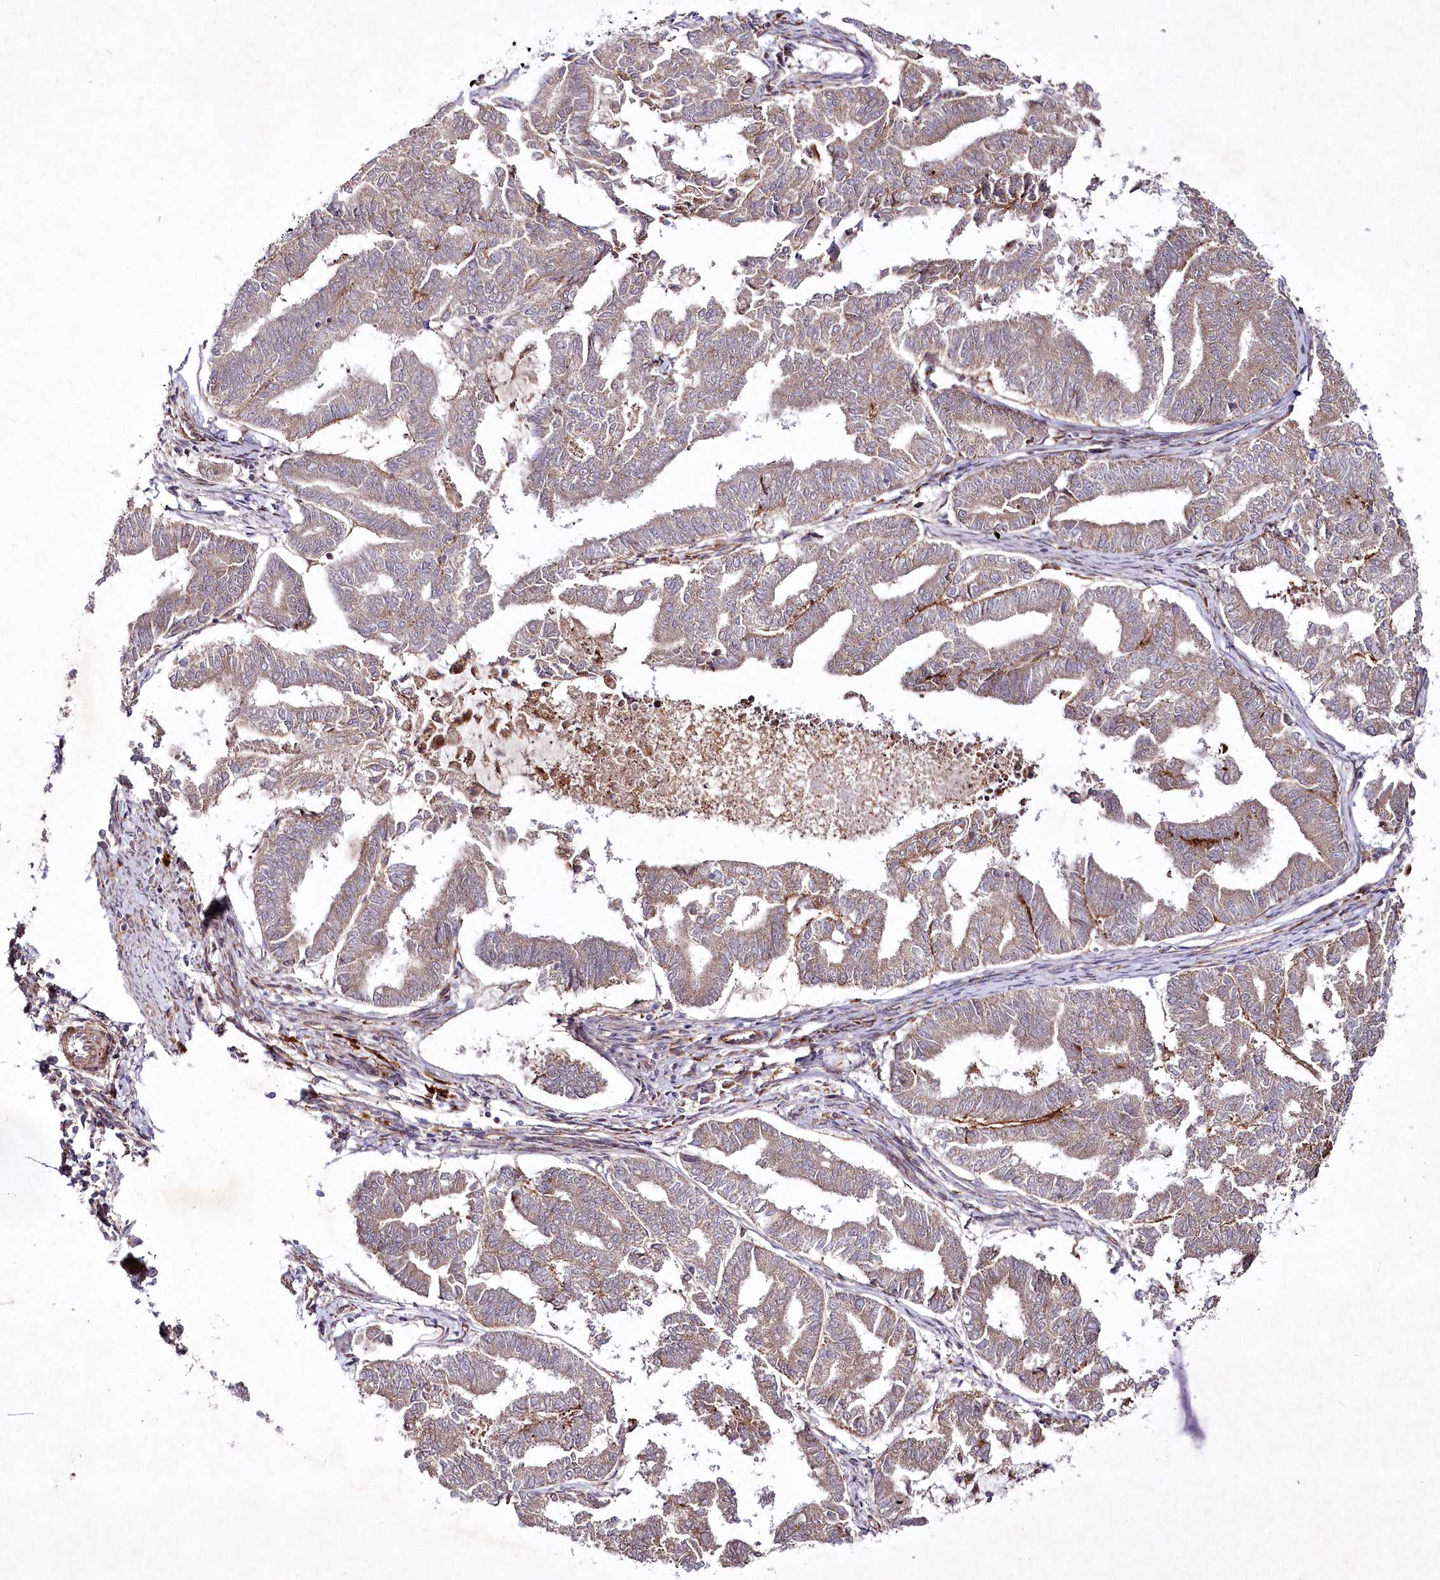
{"staining": {"intensity": "weak", "quantity": "25%-75%", "location": "cytoplasmic/membranous"}, "tissue": "endometrial cancer", "cell_type": "Tumor cells", "image_type": "cancer", "snomed": [{"axis": "morphology", "description": "Adenocarcinoma, NOS"}, {"axis": "topography", "description": "Endometrium"}], "caption": "Immunohistochemical staining of endometrial adenocarcinoma reveals weak cytoplasmic/membranous protein positivity in approximately 25%-75% of tumor cells. (DAB (3,3'-diaminobenzidine) = brown stain, brightfield microscopy at high magnification).", "gene": "PSTK", "patient": {"sex": "female", "age": 79}}